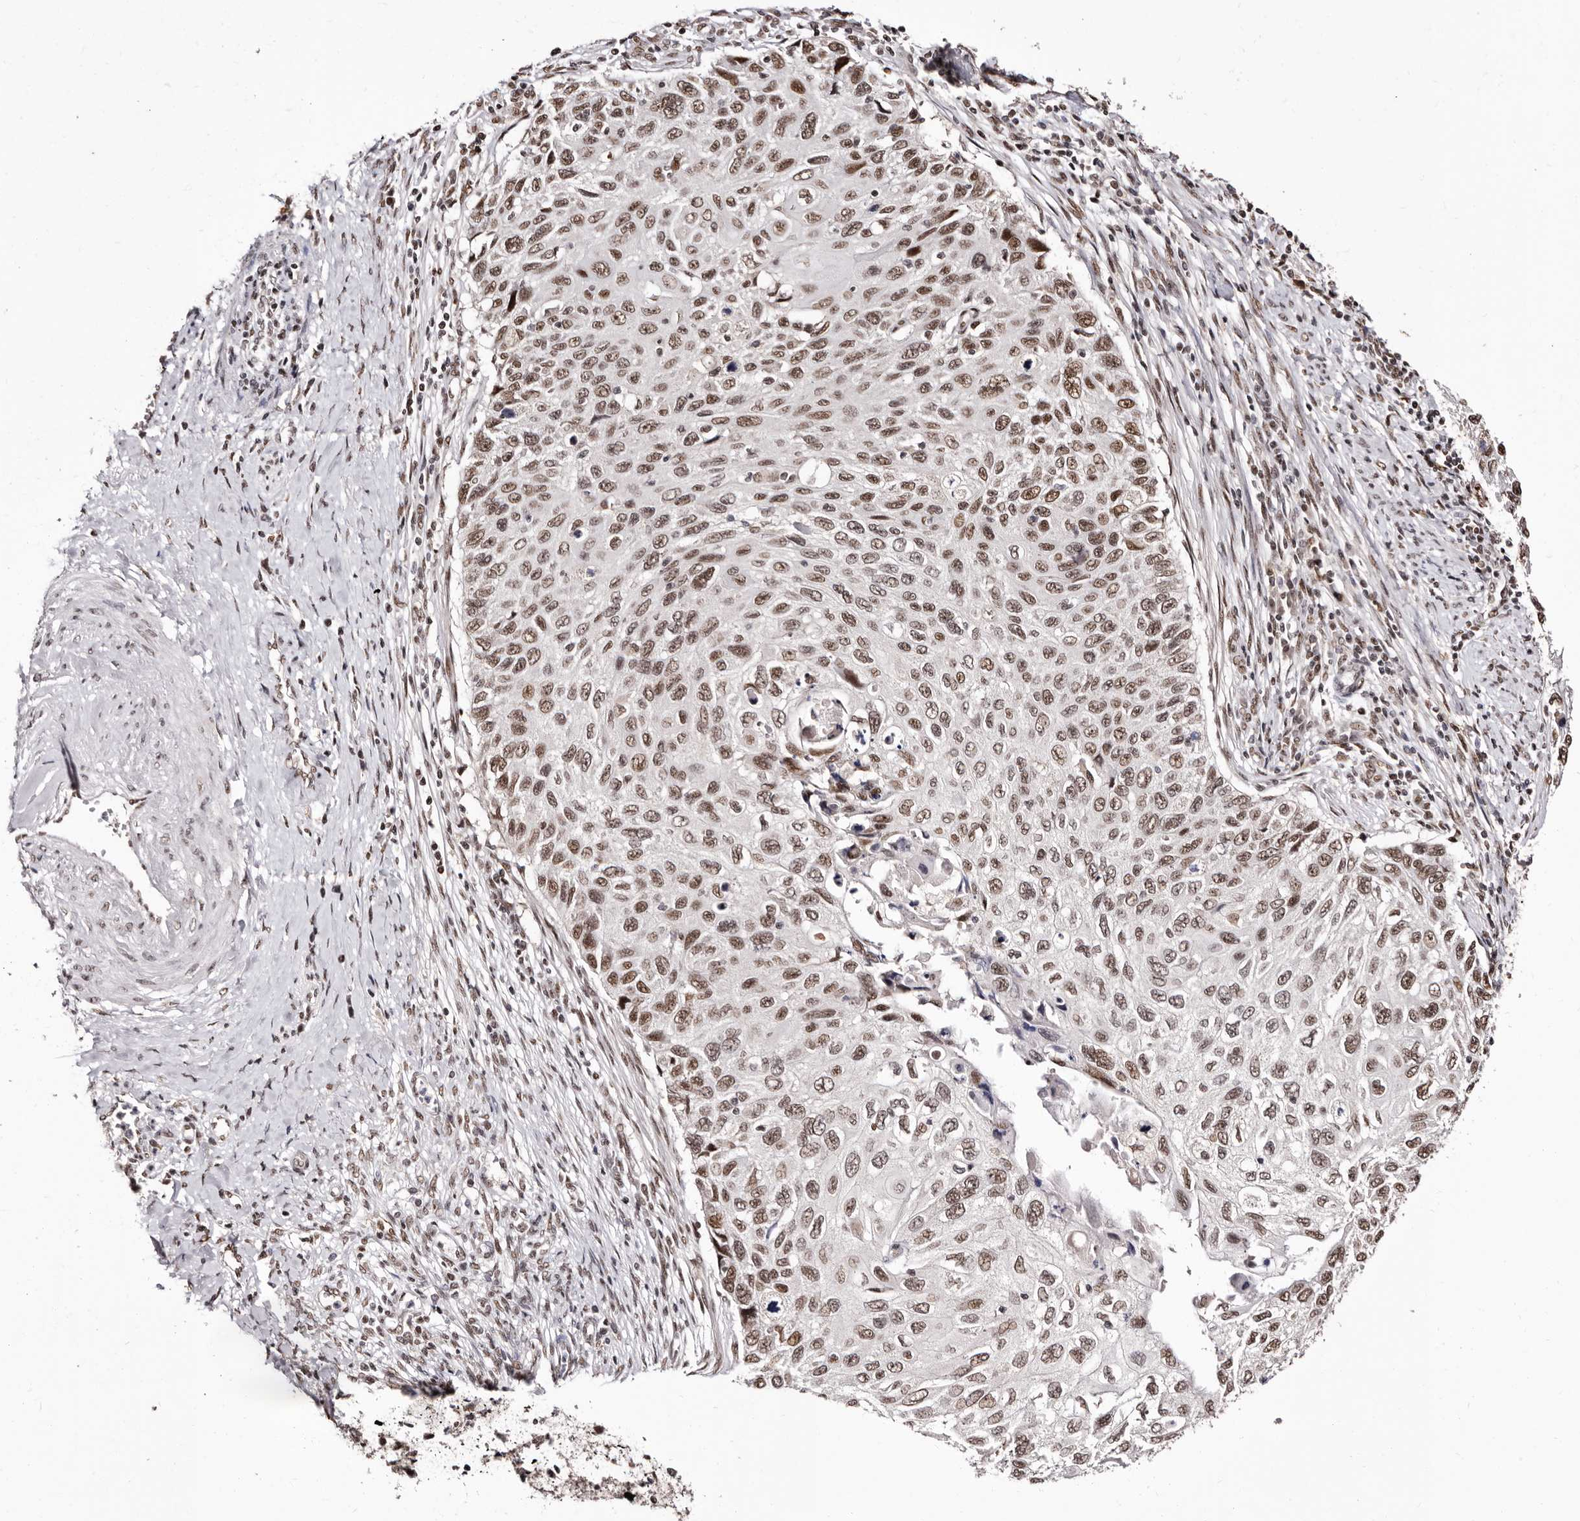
{"staining": {"intensity": "moderate", "quantity": ">75%", "location": "nuclear"}, "tissue": "cervical cancer", "cell_type": "Tumor cells", "image_type": "cancer", "snomed": [{"axis": "morphology", "description": "Squamous cell carcinoma, NOS"}, {"axis": "topography", "description": "Cervix"}], "caption": "Tumor cells display medium levels of moderate nuclear positivity in about >75% of cells in cervical cancer. Ihc stains the protein of interest in brown and the nuclei are stained blue.", "gene": "ANAPC11", "patient": {"sex": "female", "age": 70}}